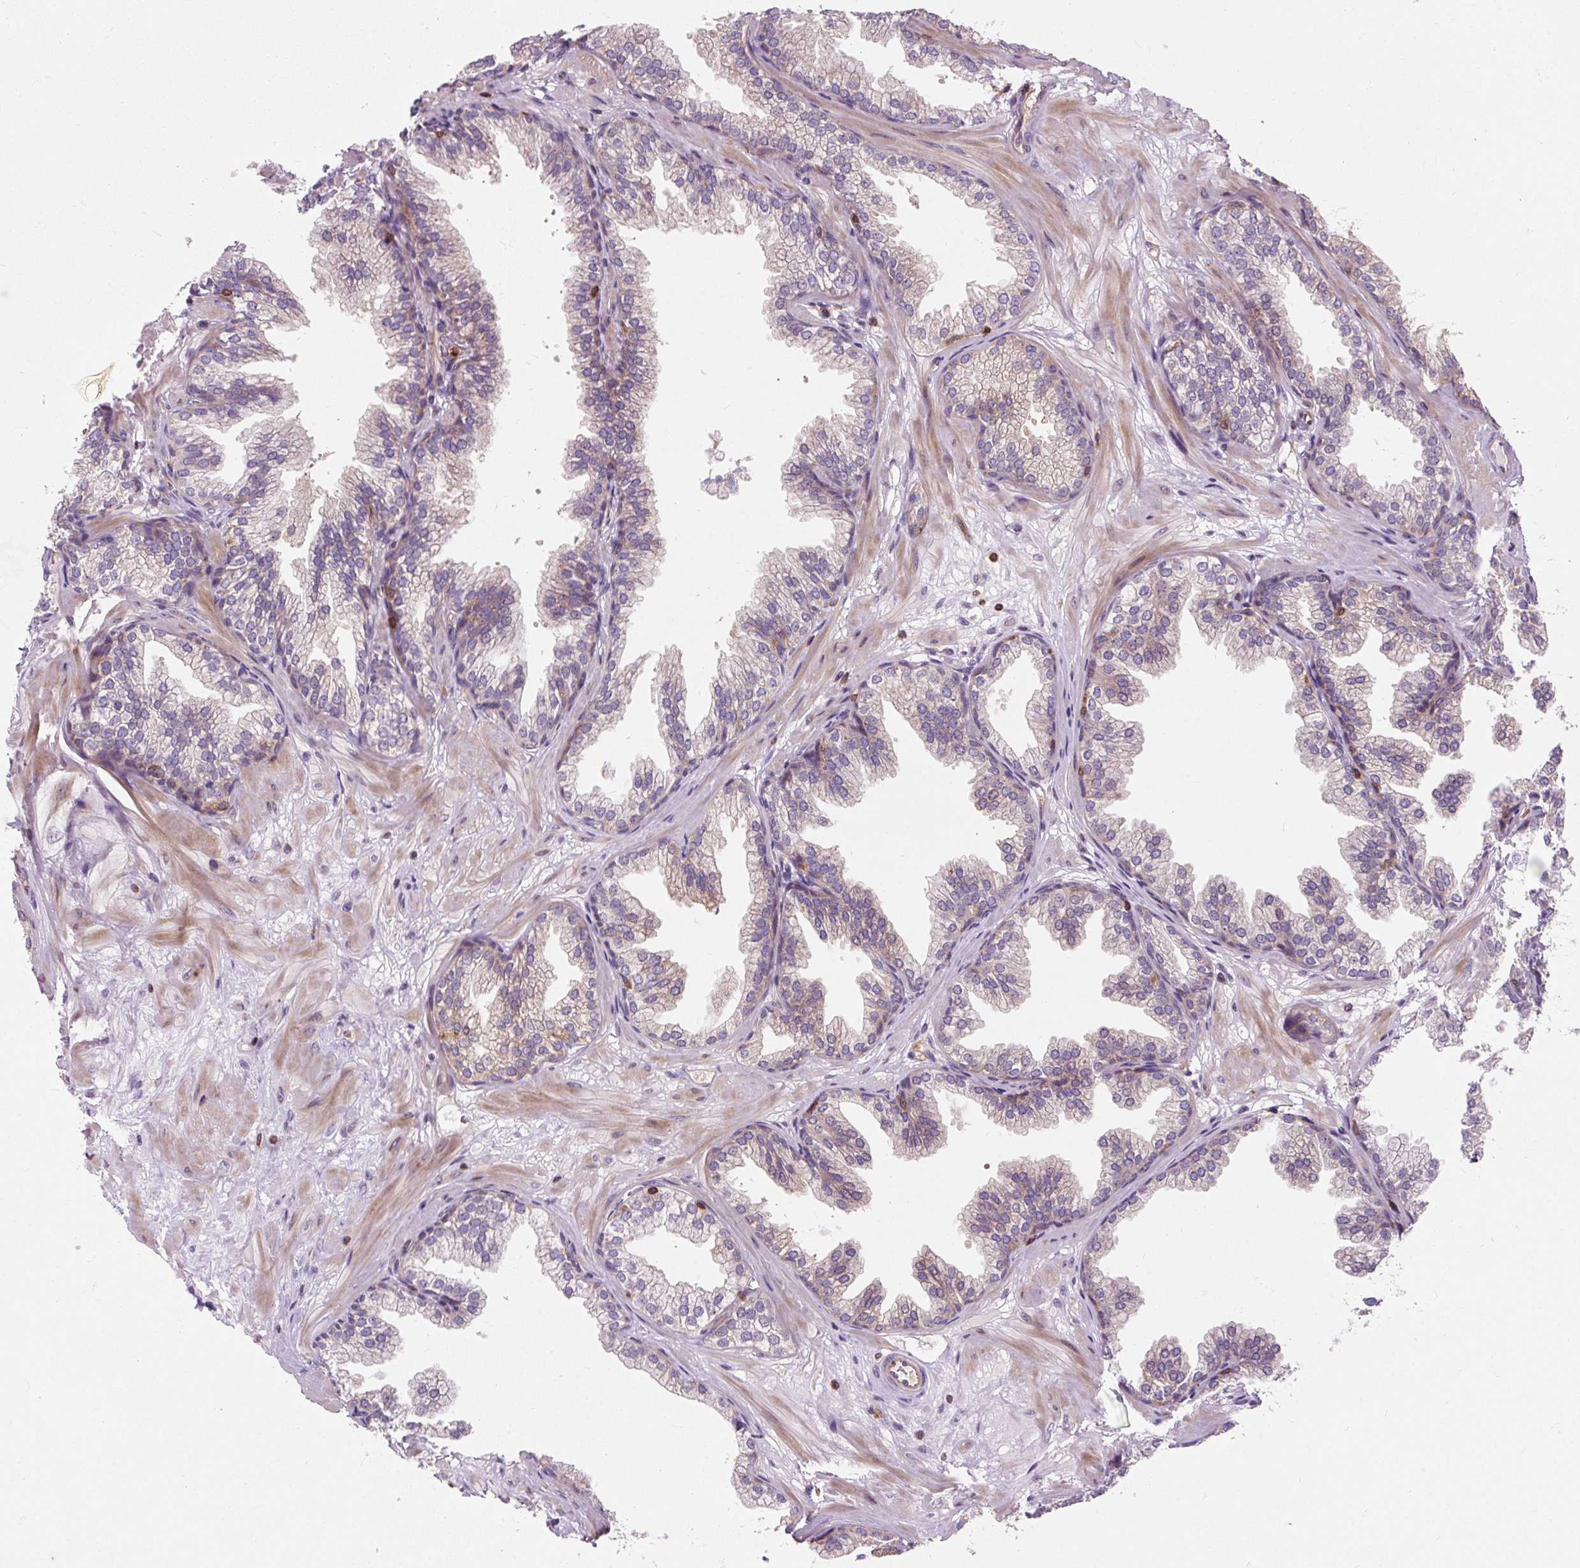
{"staining": {"intensity": "weak", "quantity": "25%-75%", "location": "cytoplasmic/membranous"}, "tissue": "prostate", "cell_type": "Glandular cells", "image_type": "normal", "snomed": [{"axis": "morphology", "description": "Normal tissue, NOS"}, {"axis": "topography", "description": "Prostate"}], "caption": "IHC of normal prostate exhibits low levels of weak cytoplasmic/membranous staining in approximately 25%-75% of glandular cells.", "gene": "CISD3", "patient": {"sex": "male", "age": 37}}